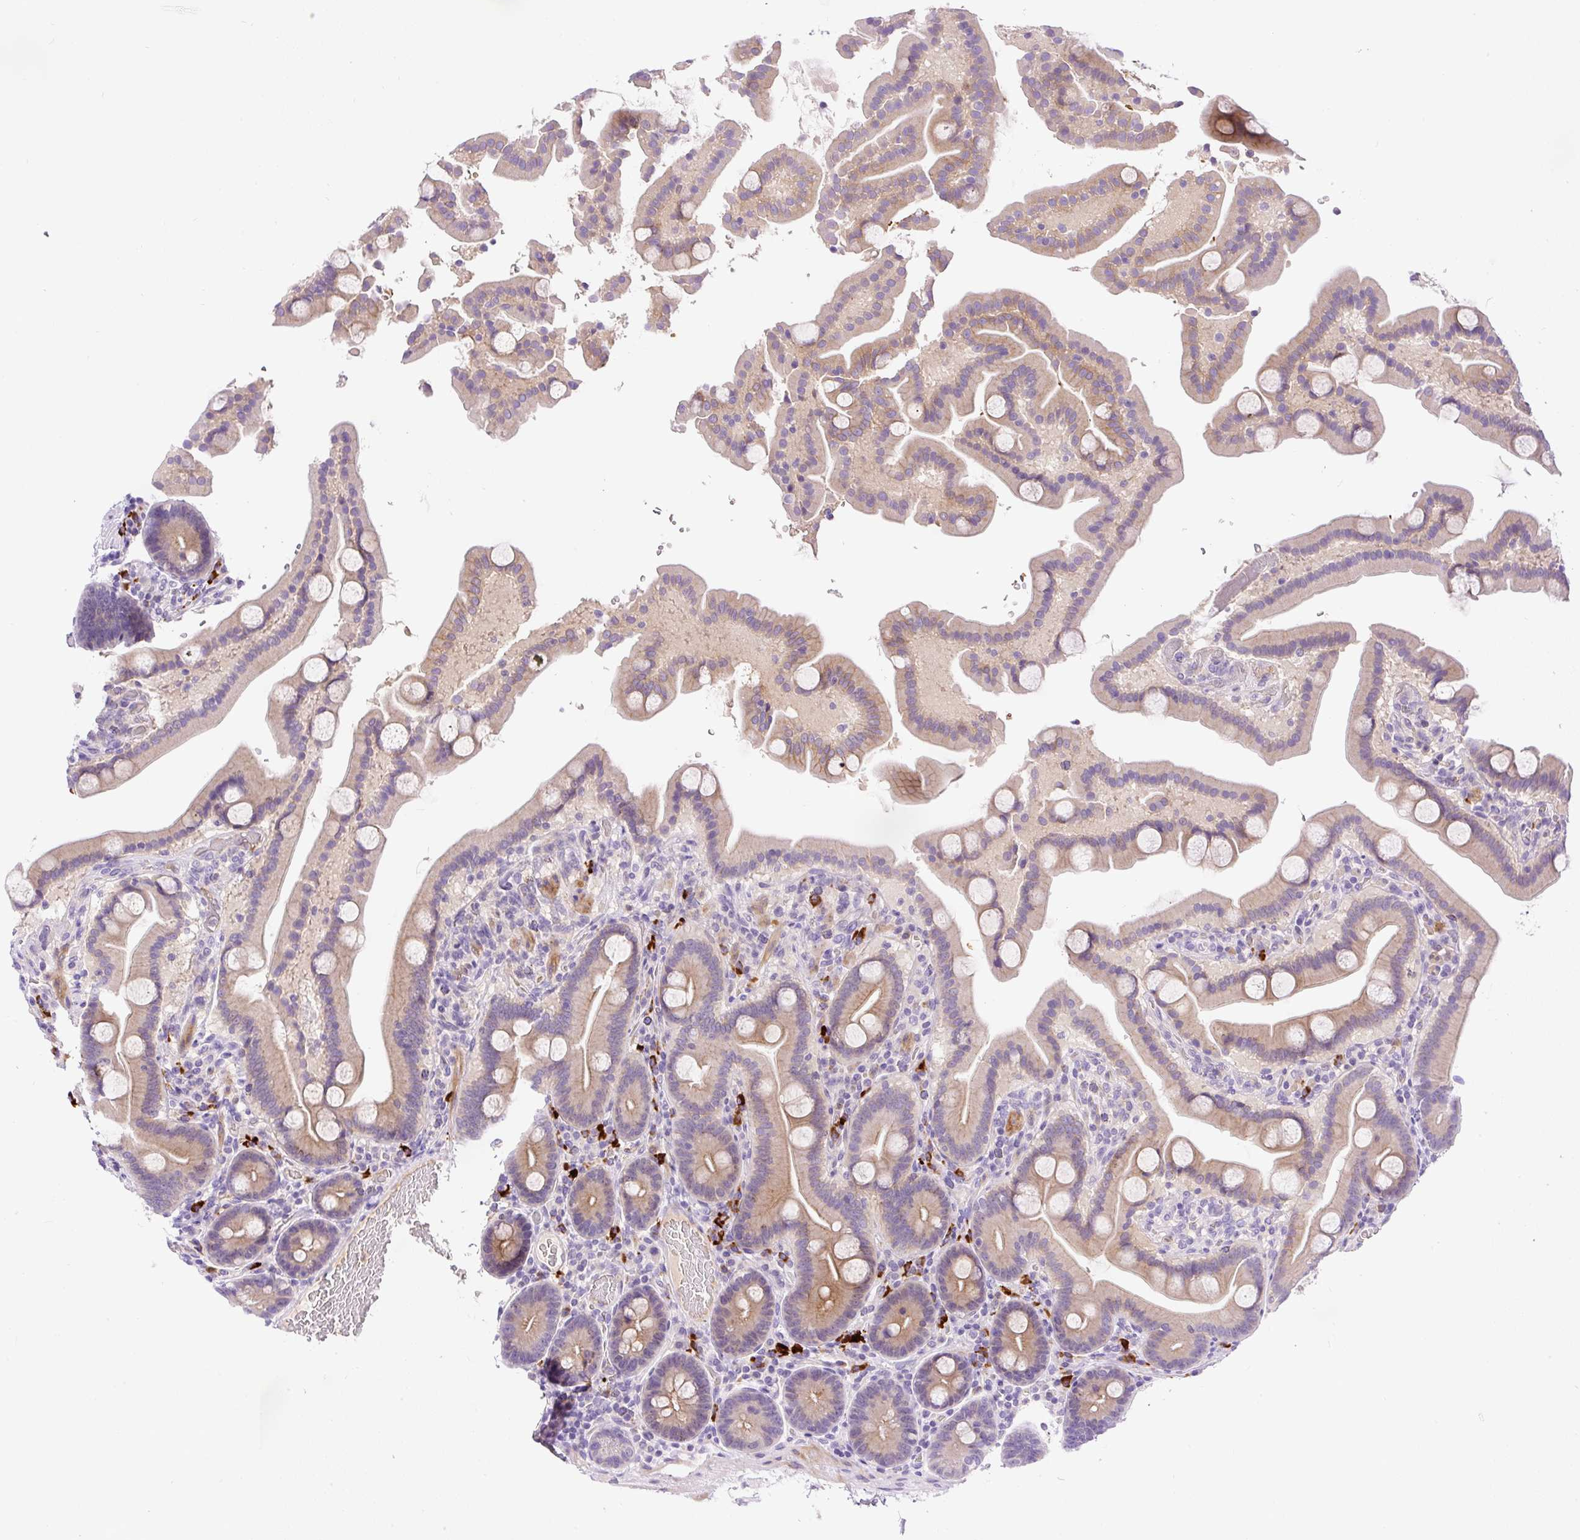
{"staining": {"intensity": "moderate", "quantity": ">75%", "location": "cytoplasmic/membranous"}, "tissue": "duodenum", "cell_type": "Glandular cells", "image_type": "normal", "snomed": [{"axis": "morphology", "description": "Normal tissue, NOS"}, {"axis": "topography", "description": "Duodenum"}], "caption": "Unremarkable duodenum exhibits moderate cytoplasmic/membranous staining in about >75% of glandular cells The staining was performed using DAB (3,3'-diaminobenzidine) to visualize the protein expression in brown, while the nuclei were stained in blue with hematoxylin (Magnification: 20x)..", "gene": "LHFPL5", "patient": {"sex": "male", "age": 55}}